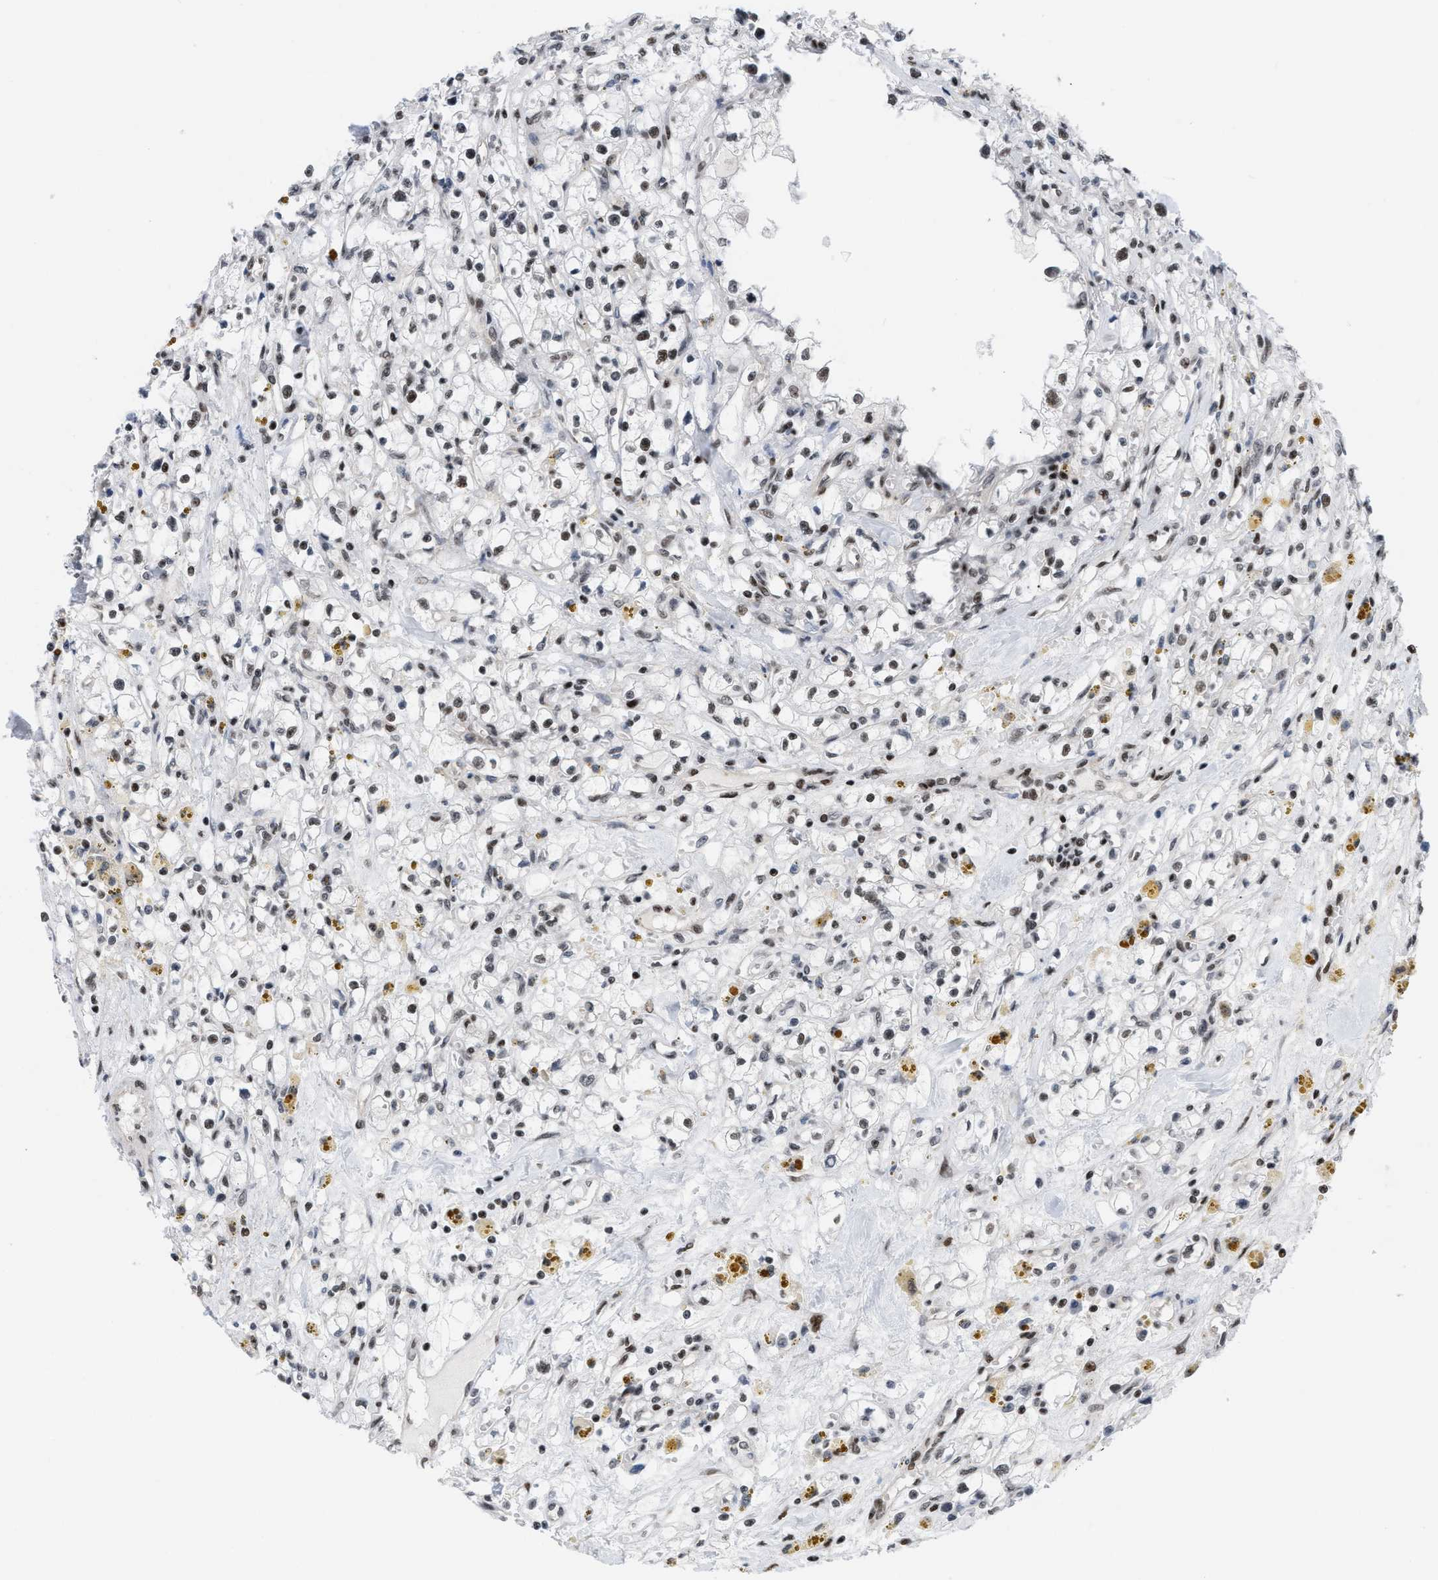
{"staining": {"intensity": "moderate", "quantity": "25%-75%", "location": "nuclear"}, "tissue": "renal cancer", "cell_type": "Tumor cells", "image_type": "cancer", "snomed": [{"axis": "morphology", "description": "Adenocarcinoma, NOS"}, {"axis": "topography", "description": "Kidney"}], "caption": "High-magnification brightfield microscopy of renal adenocarcinoma stained with DAB (brown) and counterstained with hematoxylin (blue). tumor cells exhibit moderate nuclear positivity is appreciated in approximately25%-75% of cells. The protein is stained brown, and the nuclei are stained in blue (DAB (3,3'-diaminobenzidine) IHC with brightfield microscopy, high magnification).", "gene": "MIER1", "patient": {"sex": "male", "age": 56}}